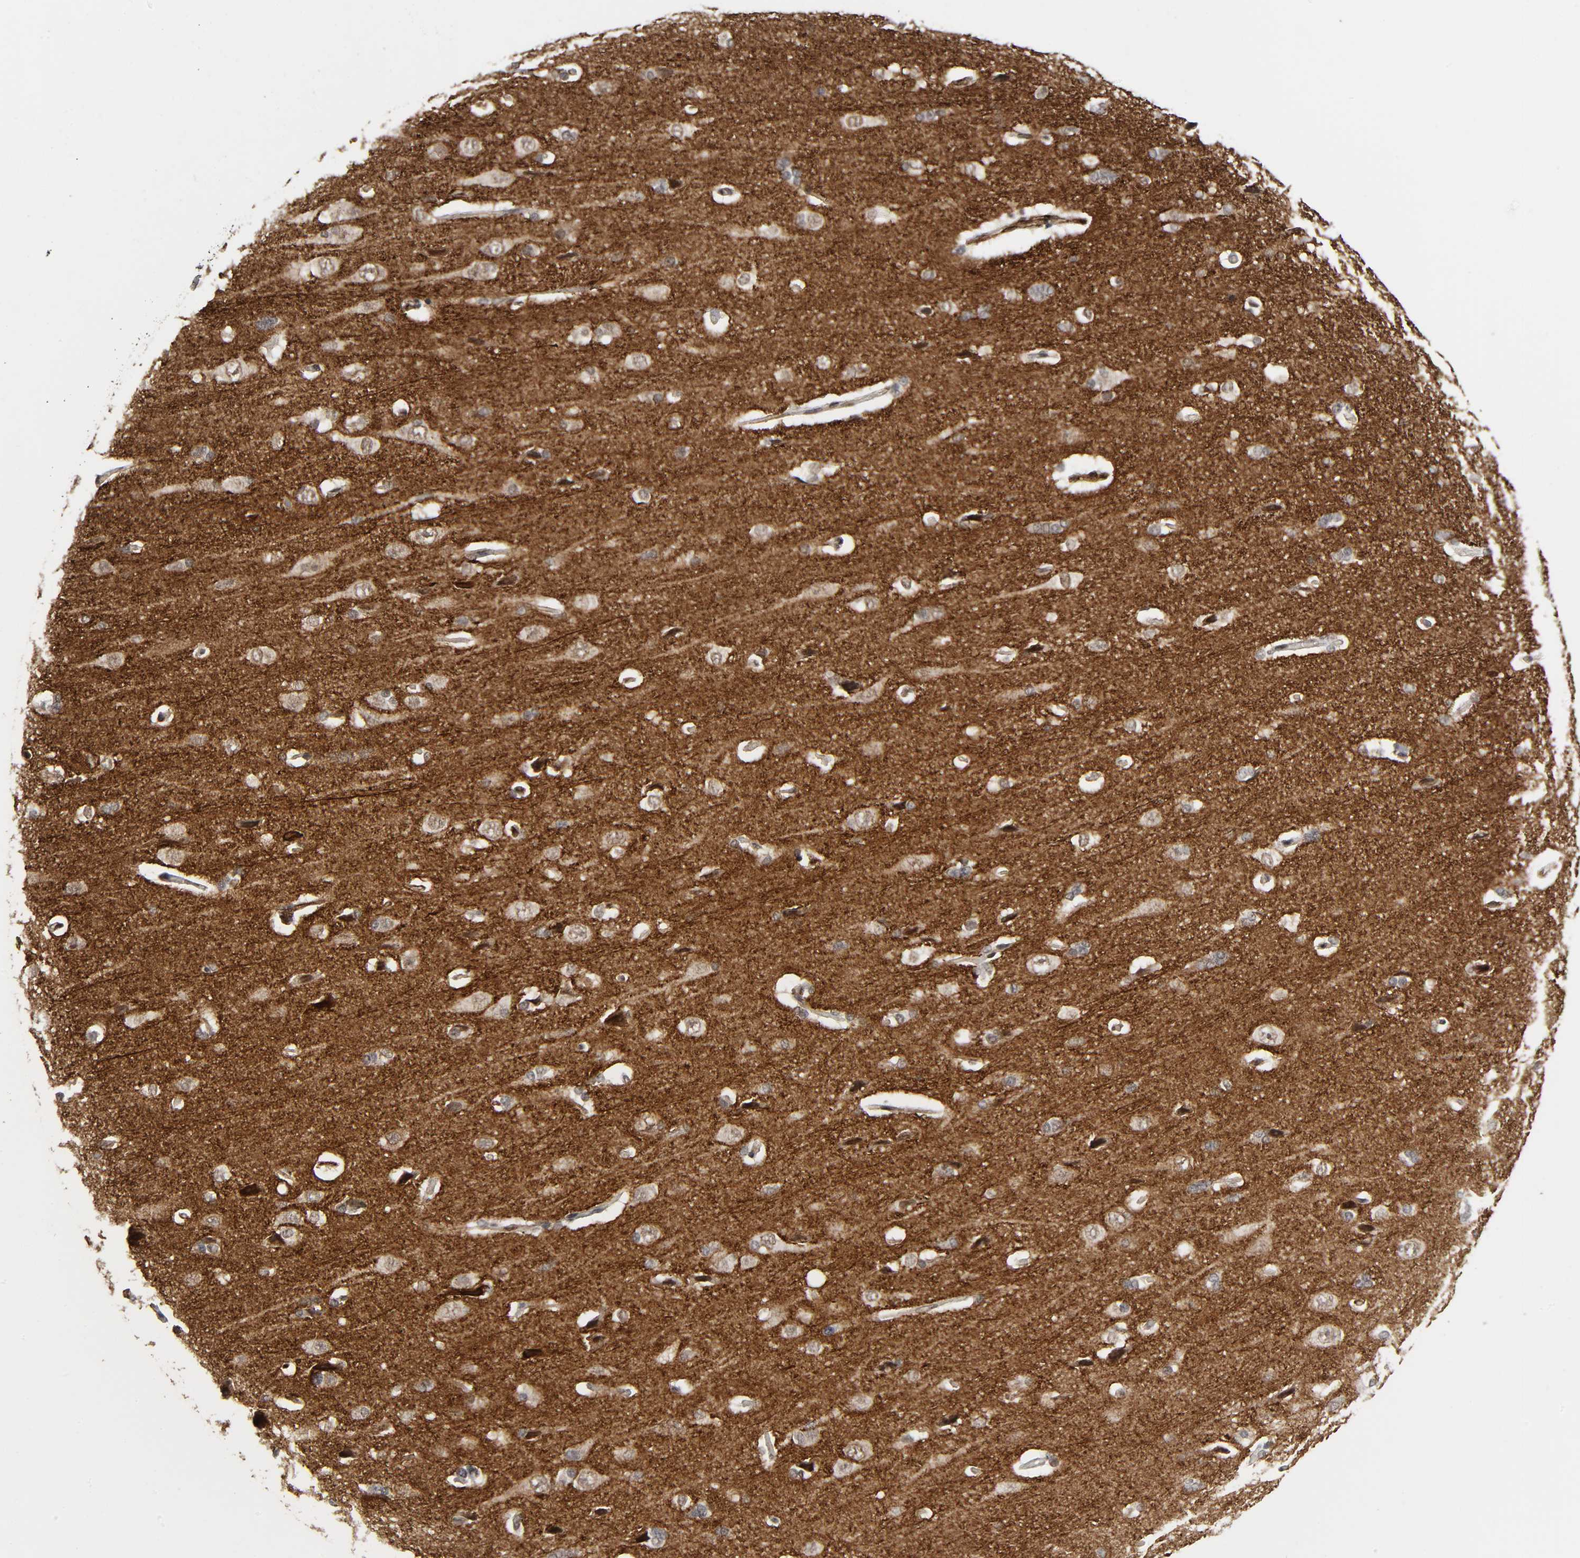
{"staining": {"intensity": "moderate", "quantity": ">75%", "location": "cytoplasmic/membranous"}, "tissue": "cerebral cortex", "cell_type": "Endothelial cells", "image_type": "normal", "snomed": [{"axis": "morphology", "description": "Normal tissue, NOS"}, {"axis": "topography", "description": "Cerebral cortex"}], "caption": "Protein expression analysis of normal cerebral cortex displays moderate cytoplasmic/membranous positivity in about >75% of endothelial cells. The staining was performed using DAB to visualize the protein expression in brown, while the nuclei were stained in blue with hematoxylin (Magnification: 20x).", "gene": "AHNAK2", "patient": {"sex": "male", "age": 62}}